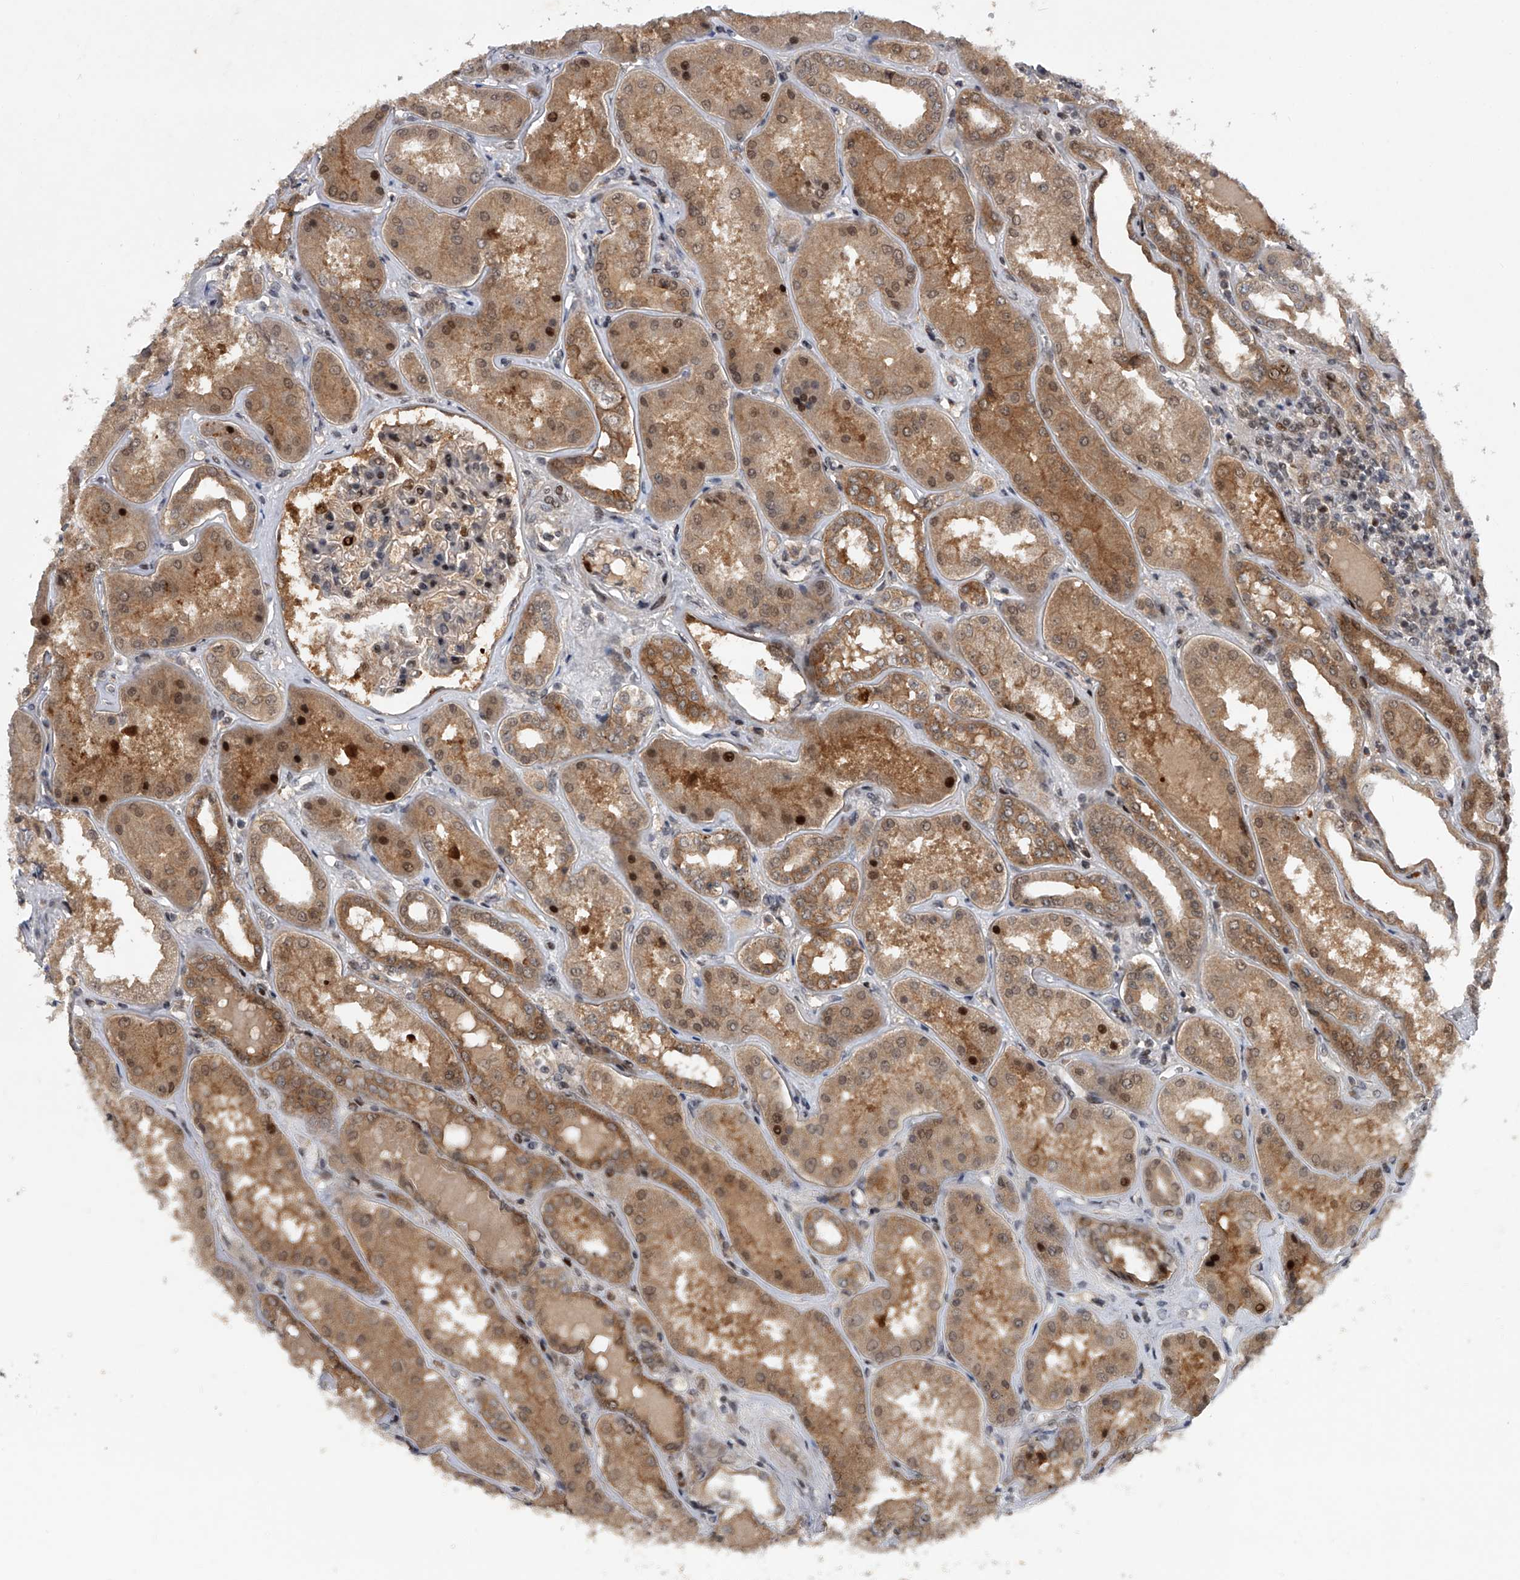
{"staining": {"intensity": "moderate", "quantity": "25%-75%", "location": "cytoplasmic/membranous,nuclear"}, "tissue": "kidney", "cell_type": "Cells in glomeruli", "image_type": "normal", "snomed": [{"axis": "morphology", "description": "Normal tissue, NOS"}, {"axis": "topography", "description": "Kidney"}], "caption": "Immunohistochemistry (IHC) (DAB) staining of normal kidney reveals moderate cytoplasmic/membranous,nuclear protein expression in about 25%-75% of cells in glomeruli.", "gene": "RWDD2A", "patient": {"sex": "female", "age": 56}}